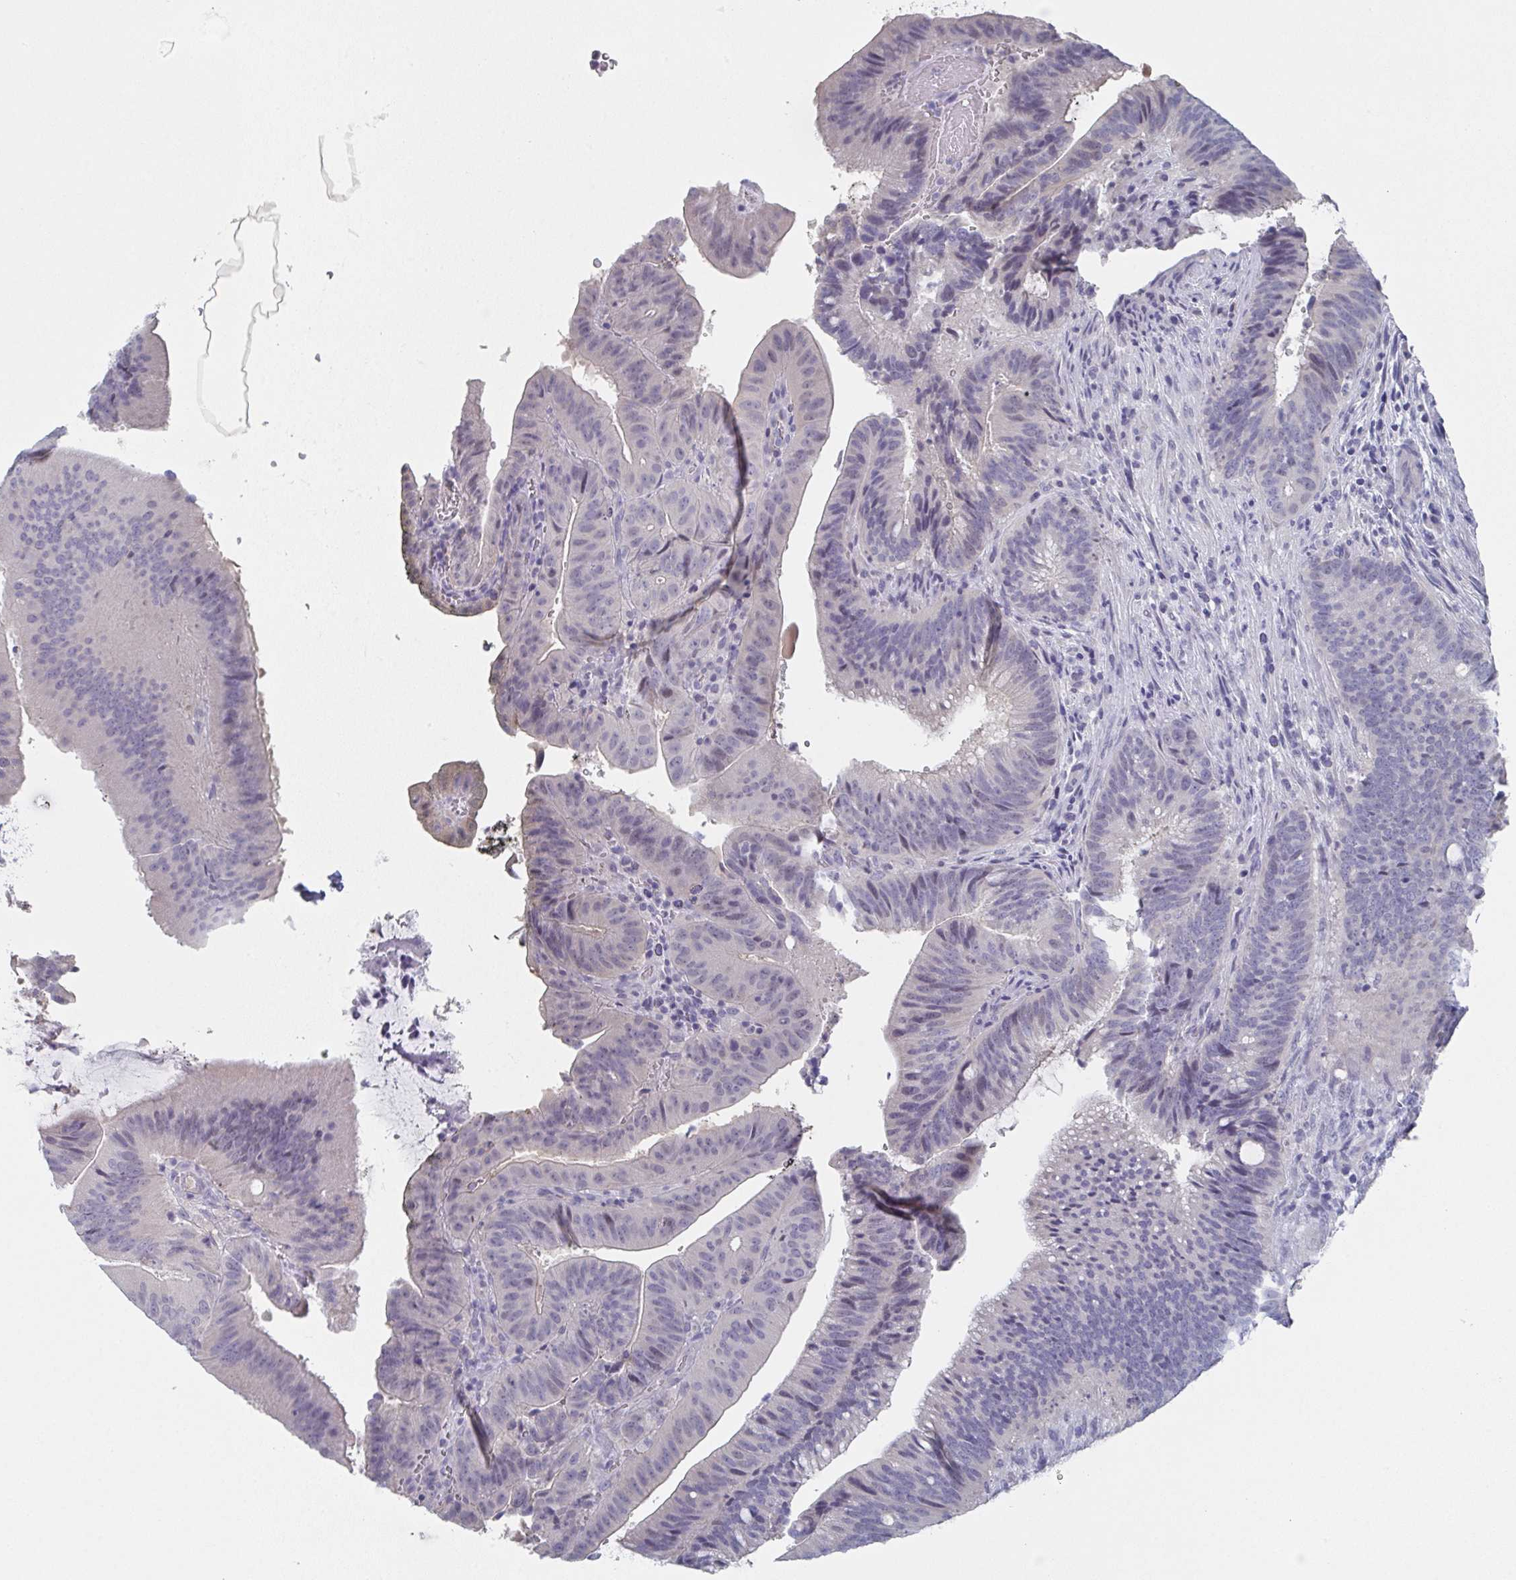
{"staining": {"intensity": "negative", "quantity": "none", "location": "none"}, "tissue": "colorectal cancer", "cell_type": "Tumor cells", "image_type": "cancer", "snomed": [{"axis": "morphology", "description": "Adenocarcinoma, NOS"}, {"axis": "topography", "description": "Colon"}], "caption": "IHC of colorectal cancer exhibits no positivity in tumor cells.", "gene": "DYDC2", "patient": {"sex": "female", "age": 43}}